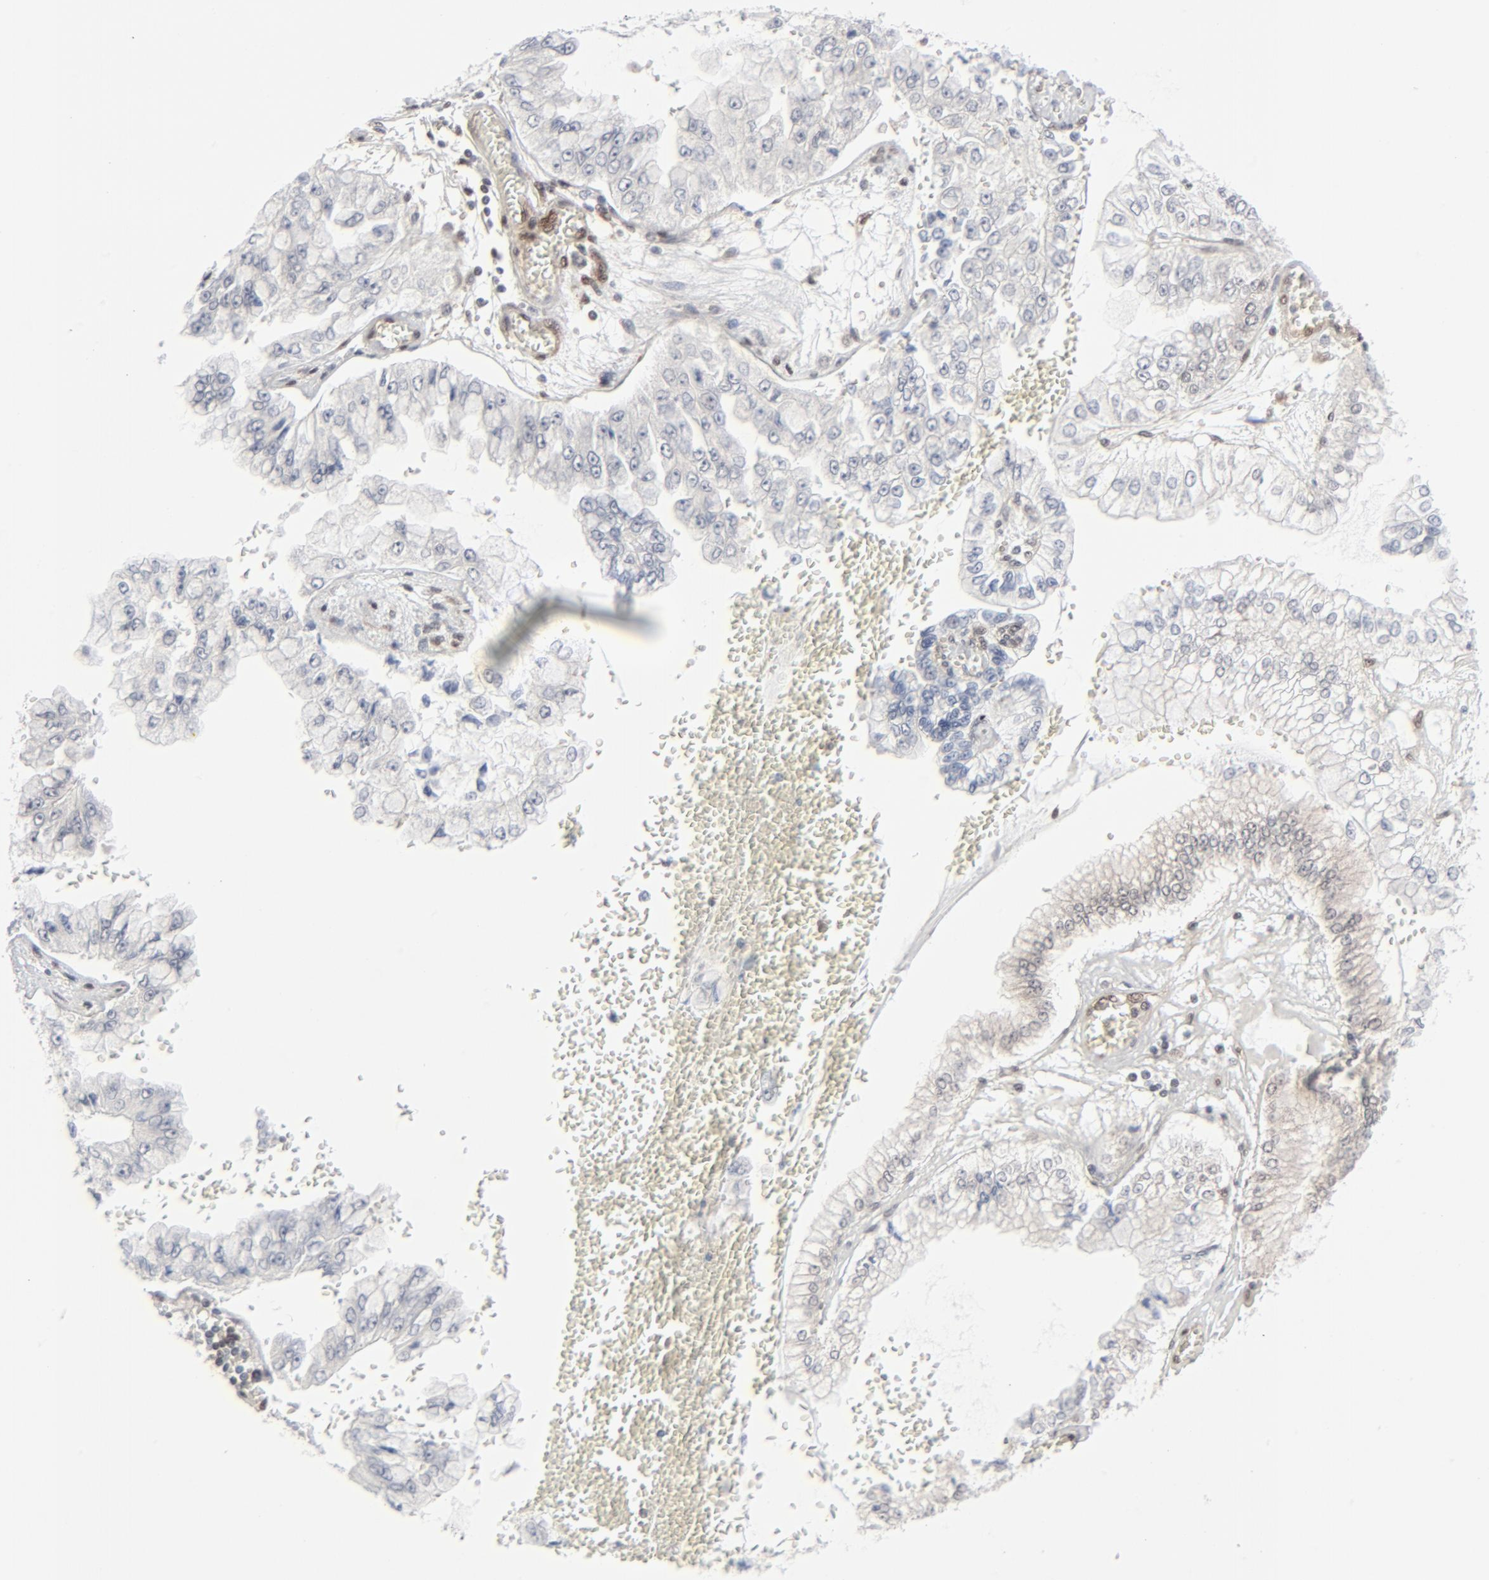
{"staining": {"intensity": "negative", "quantity": "none", "location": "none"}, "tissue": "liver cancer", "cell_type": "Tumor cells", "image_type": "cancer", "snomed": [{"axis": "morphology", "description": "Cholangiocarcinoma"}, {"axis": "topography", "description": "Liver"}], "caption": "A micrograph of liver cancer stained for a protein displays no brown staining in tumor cells.", "gene": "AKT1", "patient": {"sex": "female", "age": 79}}